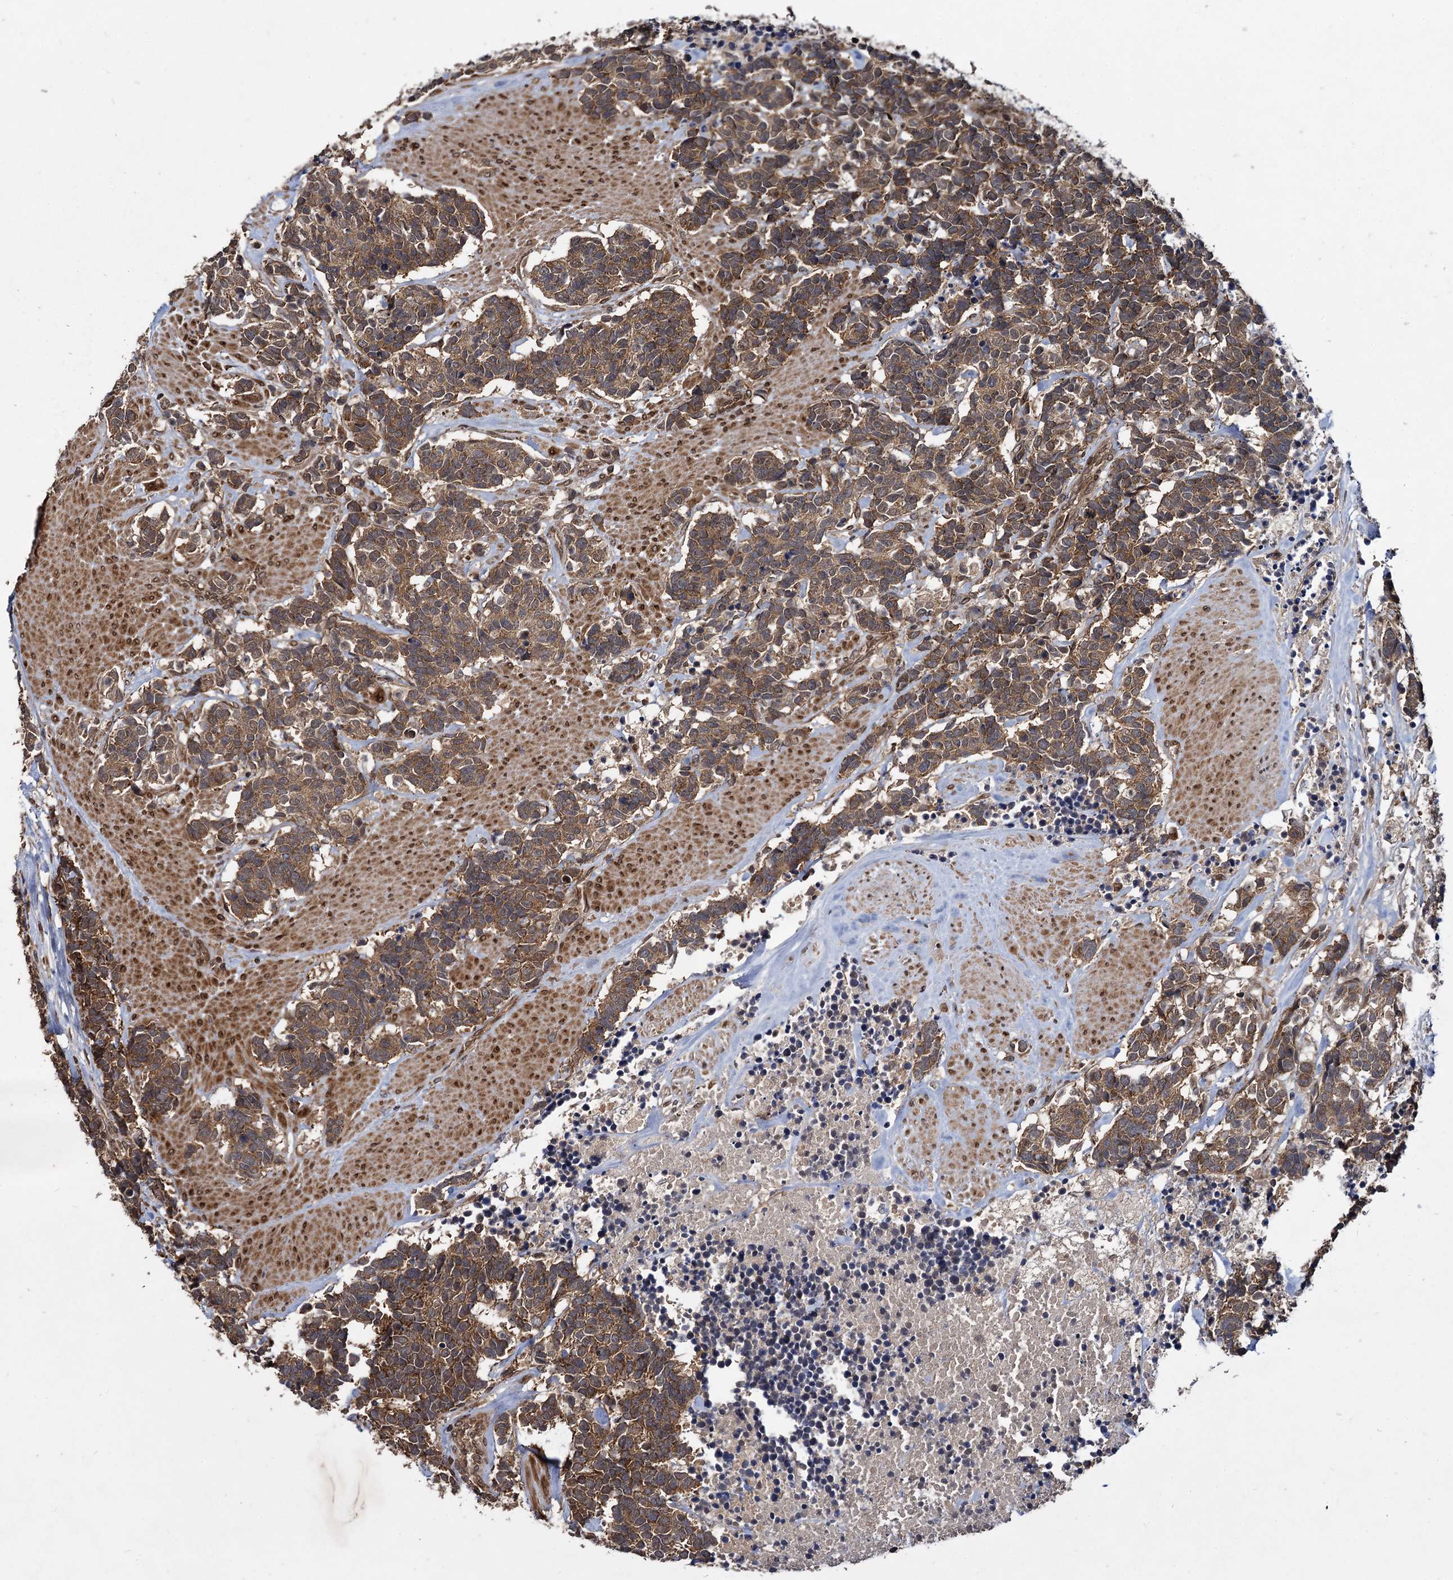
{"staining": {"intensity": "weak", "quantity": ">75%", "location": "cytoplasmic/membranous"}, "tissue": "carcinoid", "cell_type": "Tumor cells", "image_type": "cancer", "snomed": [{"axis": "morphology", "description": "Carcinoma, NOS"}, {"axis": "morphology", "description": "Carcinoid, malignant, NOS"}, {"axis": "topography", "description": "Urinary bladder"}], "caption": "A micrograph of human carcinoma stained for a protein demonstrates weak cytoplasmic/membranous brown staining in tumor cells.", "gene": "DCP1B", "patient": {"sex": "male", "age": 57}}